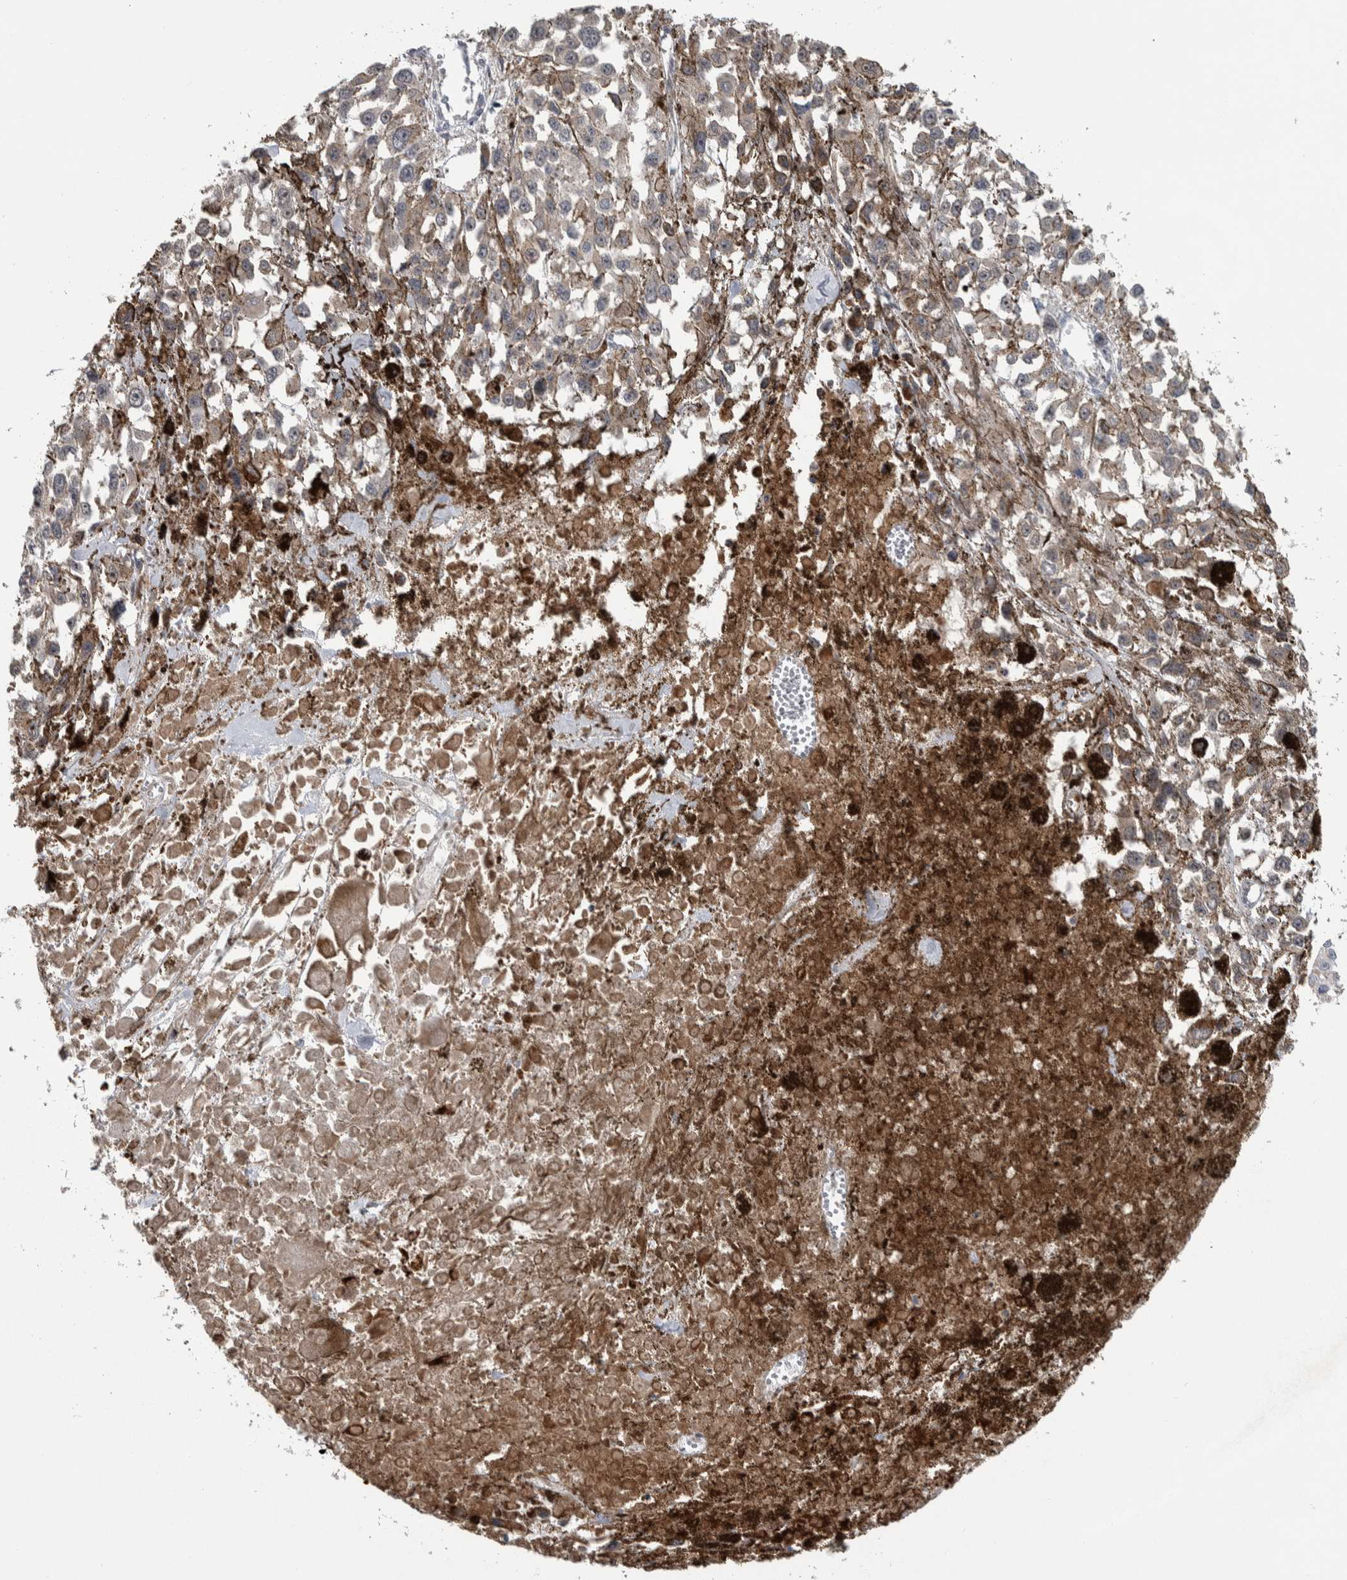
{"staining": {"intensity": "negative", "quantity": "none", "location": "none"}, "tissue": "melanoma", "cell_type": "Tumor cells", "image_type": "cancer", "snomed": [{"axis": "morphology", "description": "Malignant melanoma, Metastatic site"}, {"axis": "topography", "description": "Lymph node"}], "caption": "Human melanoma stained for a protein using immunohistochemistry demonstrates no positivity in tumor cells.", "gene": "FAM83G", "patient": {"sex": "male", "age": 59}}